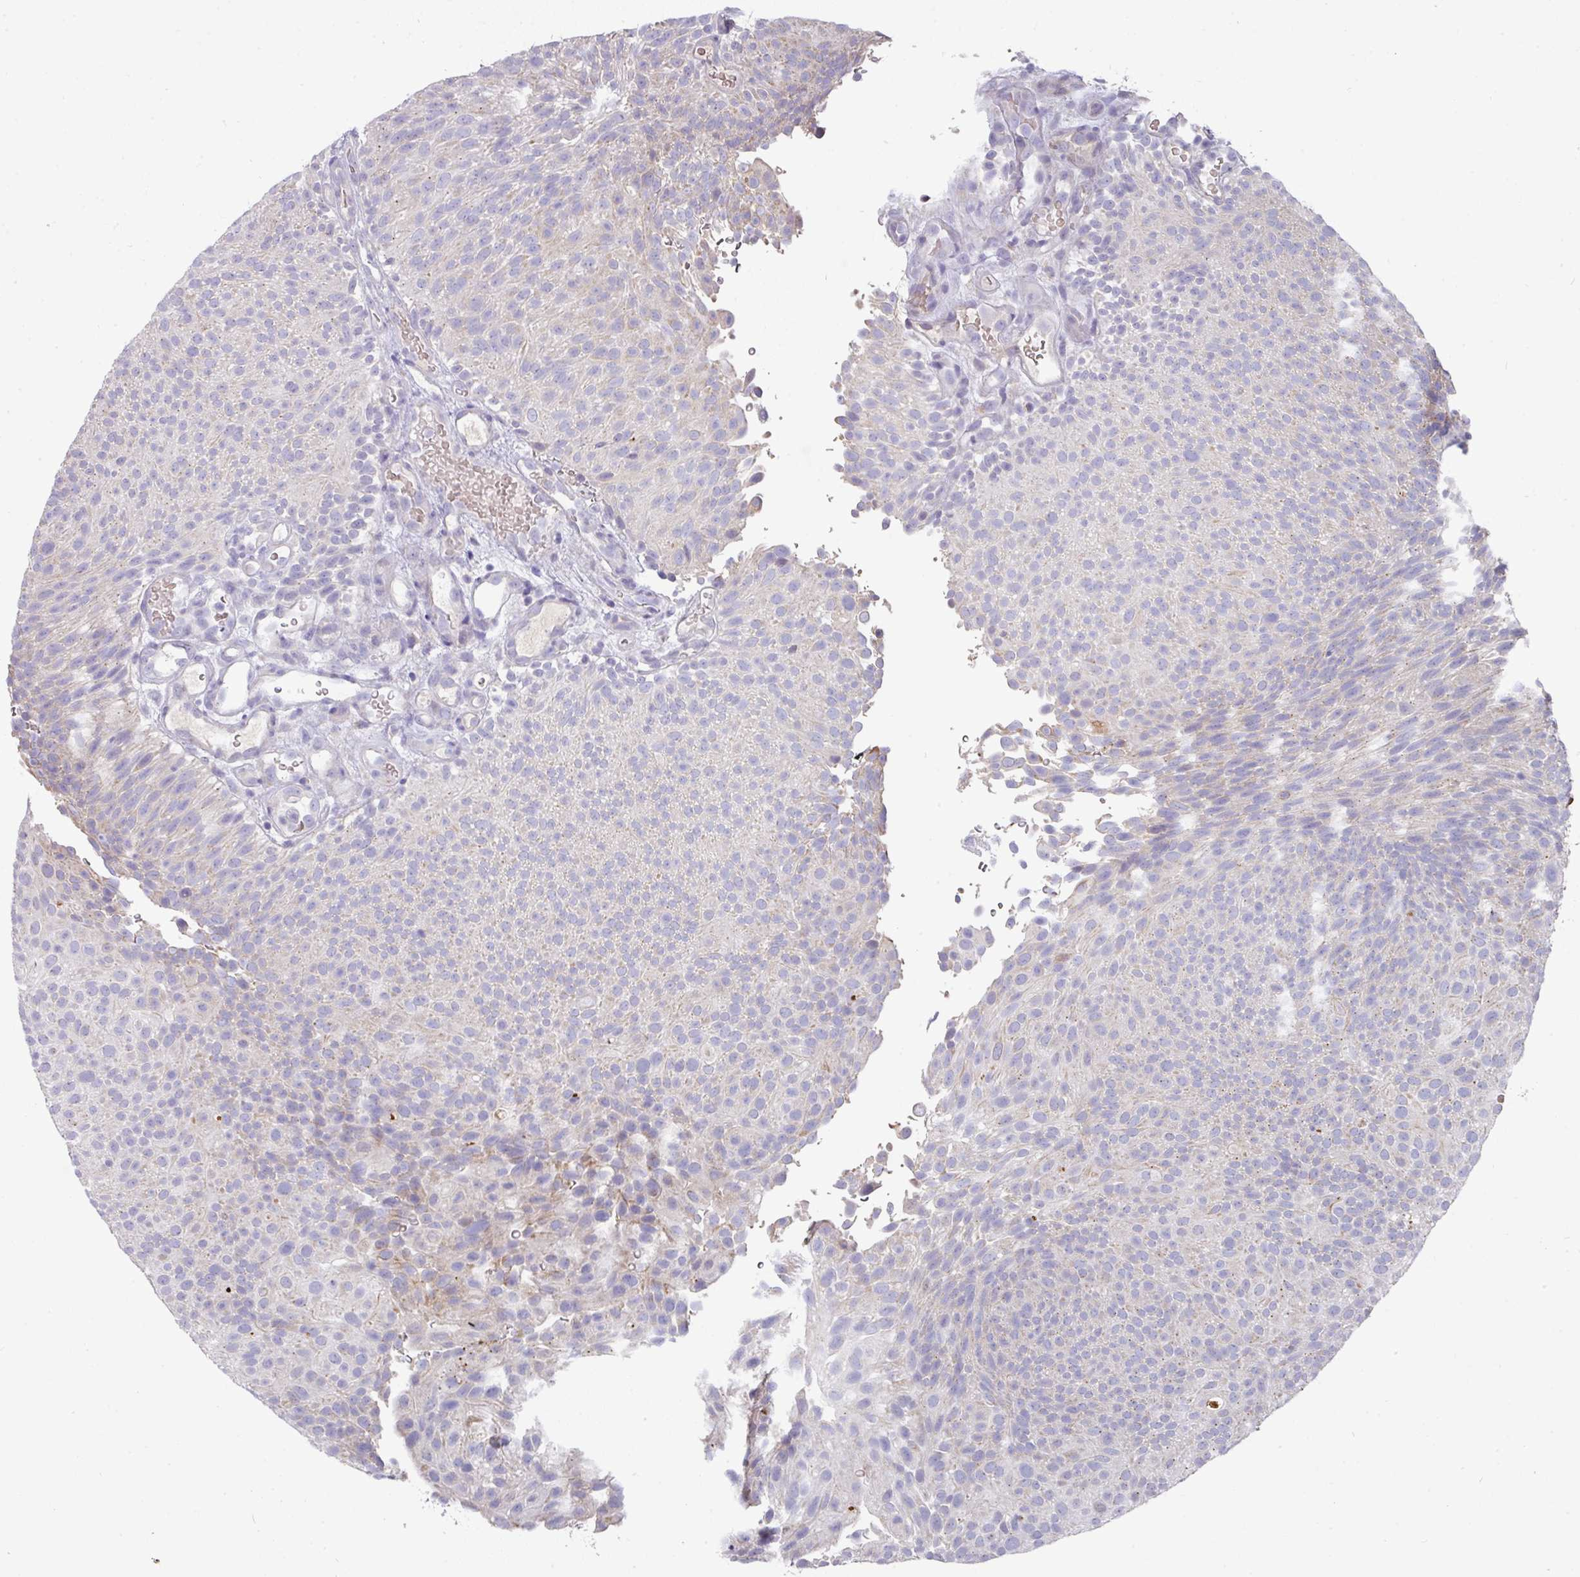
{"staining": {"intensity": "weak", "quantity": "<25%", "location": "cytoplasmic/membranous"}, "tissue": "urothelial cancer", "cell_type": "Tumor cells", "image_type": "cancer", "snomed": [{"axis": "morphology", "description": "Urothelial carcinoma, Low grade"}, {"axis": "topography", "description": "Urinary bladder"}], "caption": "Urothelial cancer was stained to show a protein in brown. There is no significant staining in tumor cells. (DAB (3,3'-diaminobenzidine) IHC, high magnification).", "gene": "IL4R", "patient": {"sex": "male", "age": 78}}